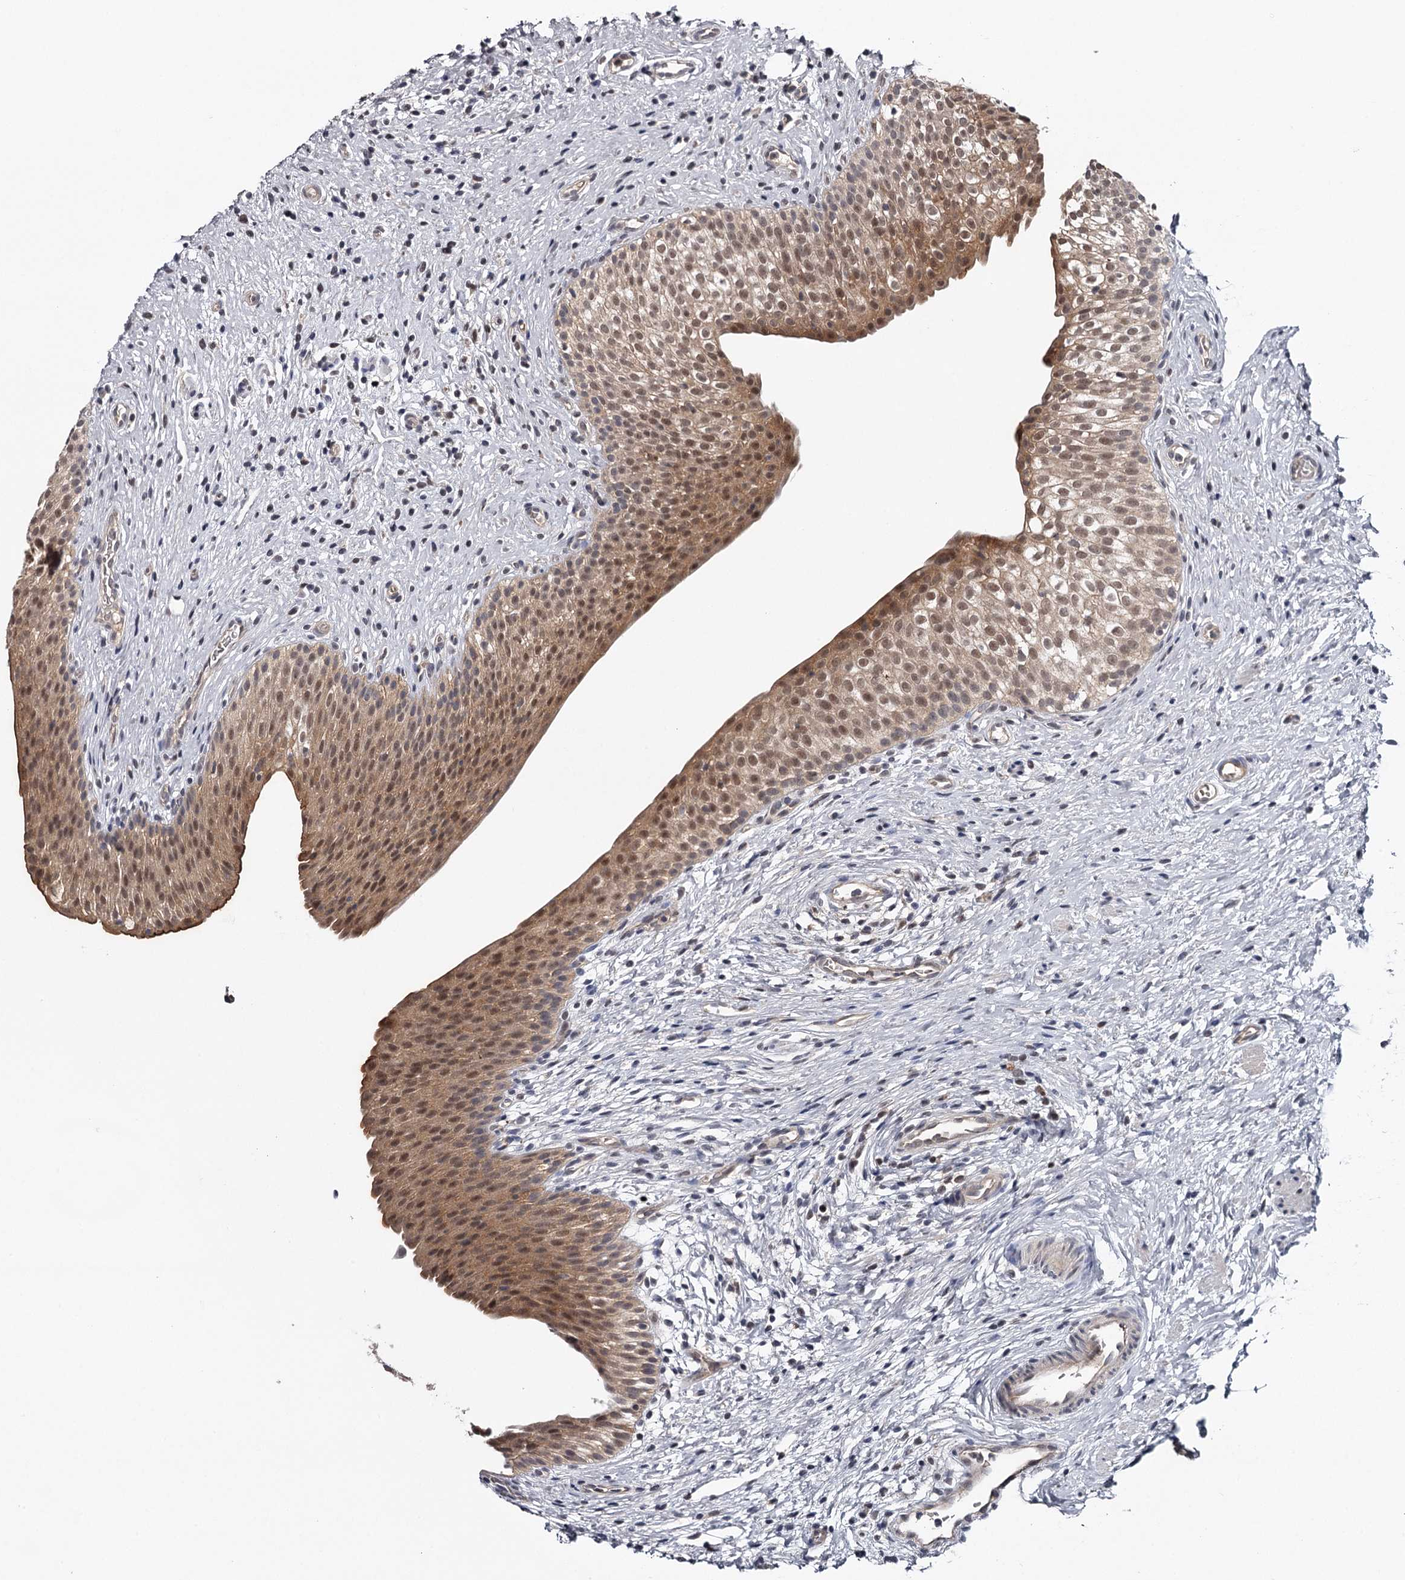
{"staining": {"intensity": "moderate", "quantity": ">75%", "location": "cytoplasmic/membranous,nuclear"}, "tissue": "urinary bladder", "cell_type": "Urothelial cells", "image_type": "normal", "snomed": [{"axis": "morphology", "description": "Normal tissue, NOS"}, {"axis": "topography", "description": "Urinary bladder"}], "caption": "An immunohistochemistry (IHC) image of unremarkable tissue is shown. Protein staining in brown shows moderate cytoplasmic/membranous,nuclear positivity in urinary bladder within urothelial cells.", "gene": "GTSF1", "patient": {"sex": "male", "age": 1}}